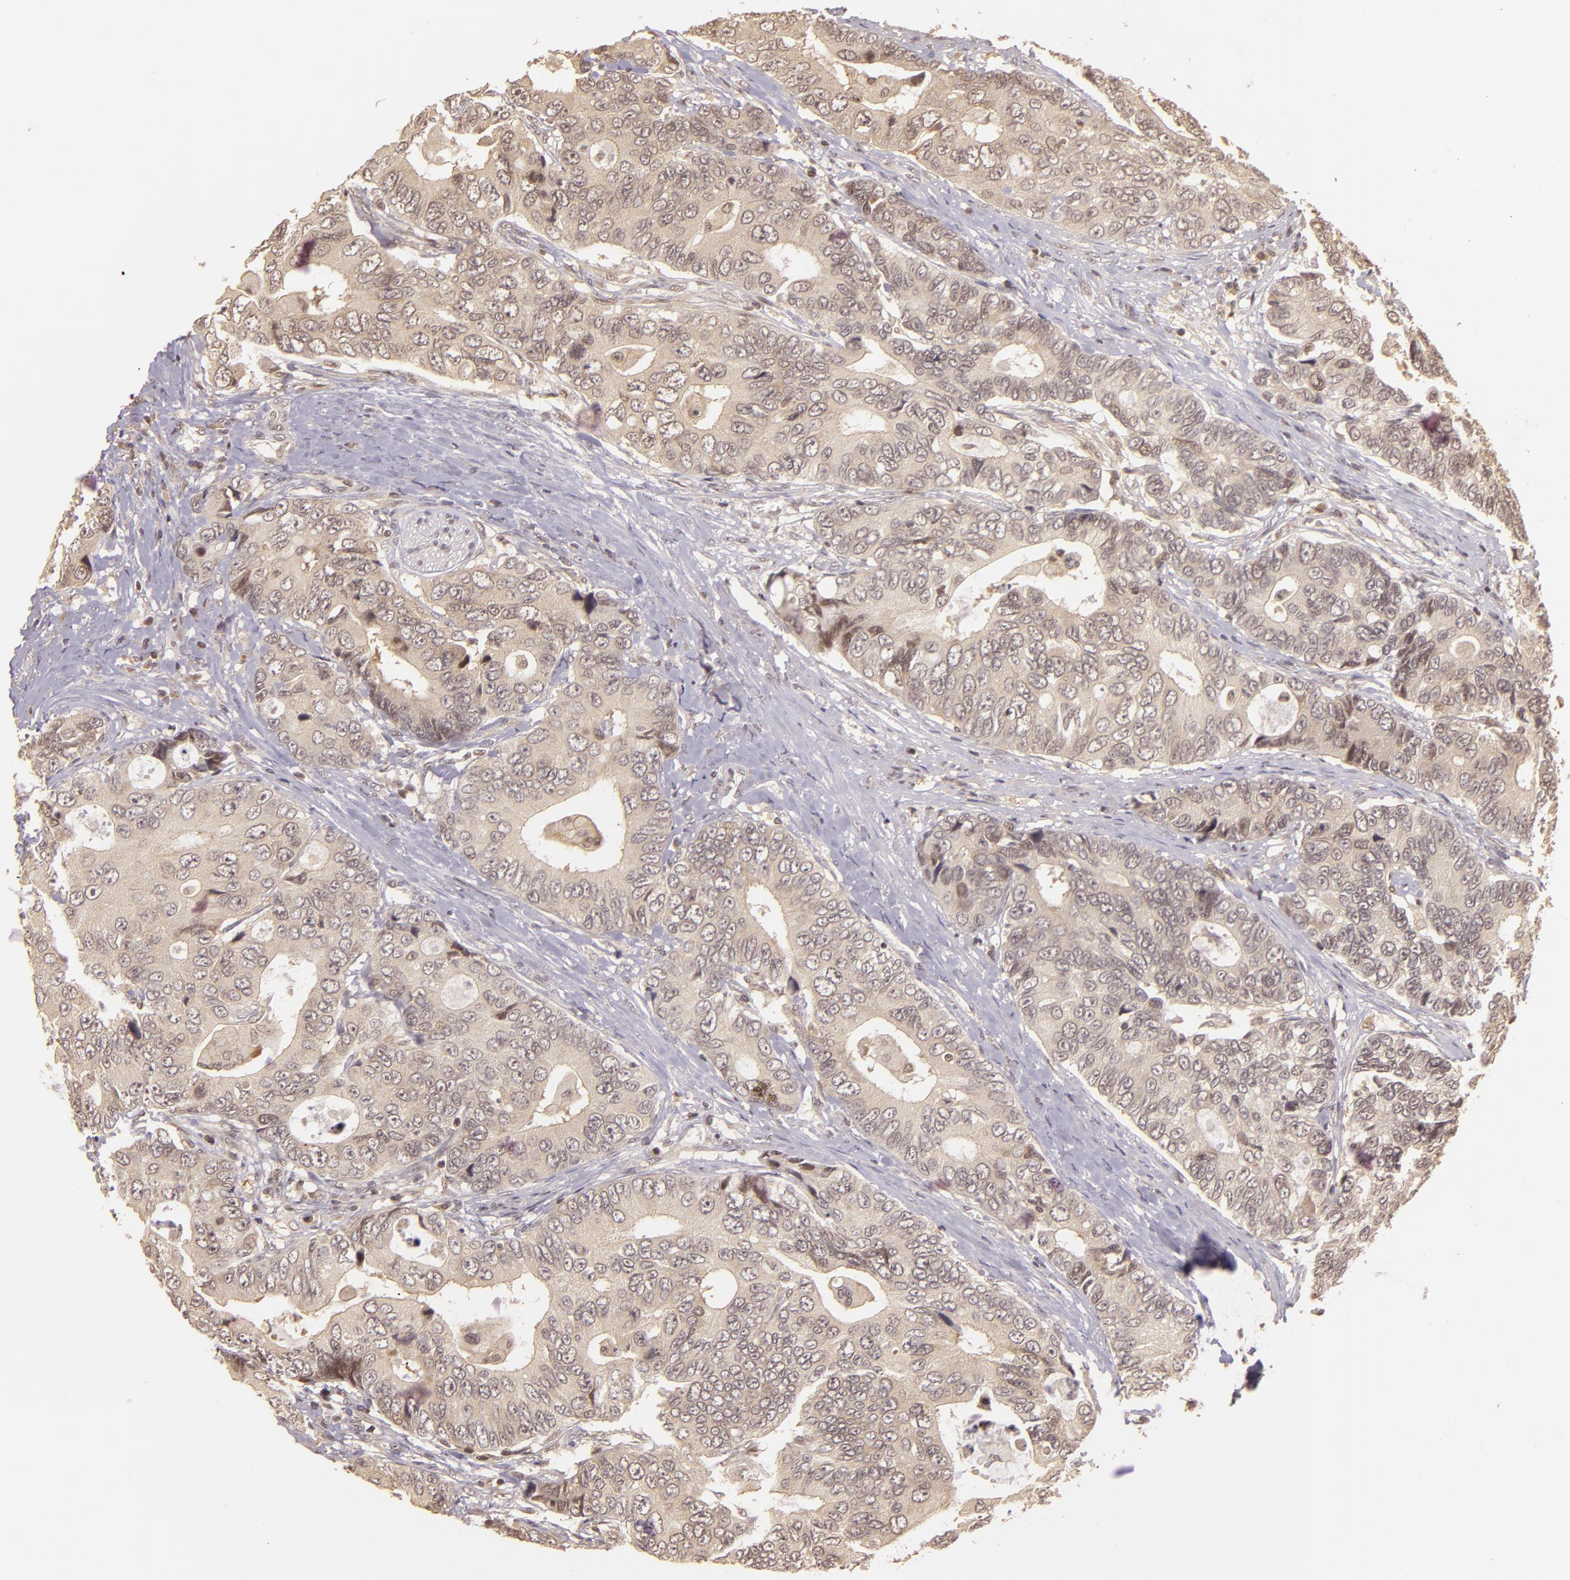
{"staining": {"intensity": "weak", "quantity": "25%-75%", "location": "cytoplasmic/membranous,nuclear"}, "tissue": "colorectal cancer", "cell_type": "Tumor cells", "image_type": "cancer", "snomed": [{"axis": "morphology", "description": "Adenocarcinoma, NOS"}, {"axis": "topography", "description": "Rectum"}], "caption": "Weak cytoplasmic/membranous and nuclear protein staining is identified in approximately 25%-75% of tumor cells in colorectal cancer (adenocarcinoma).", "gene": "TXNRD2", "patient": {"sex": "female", "age": 67}}